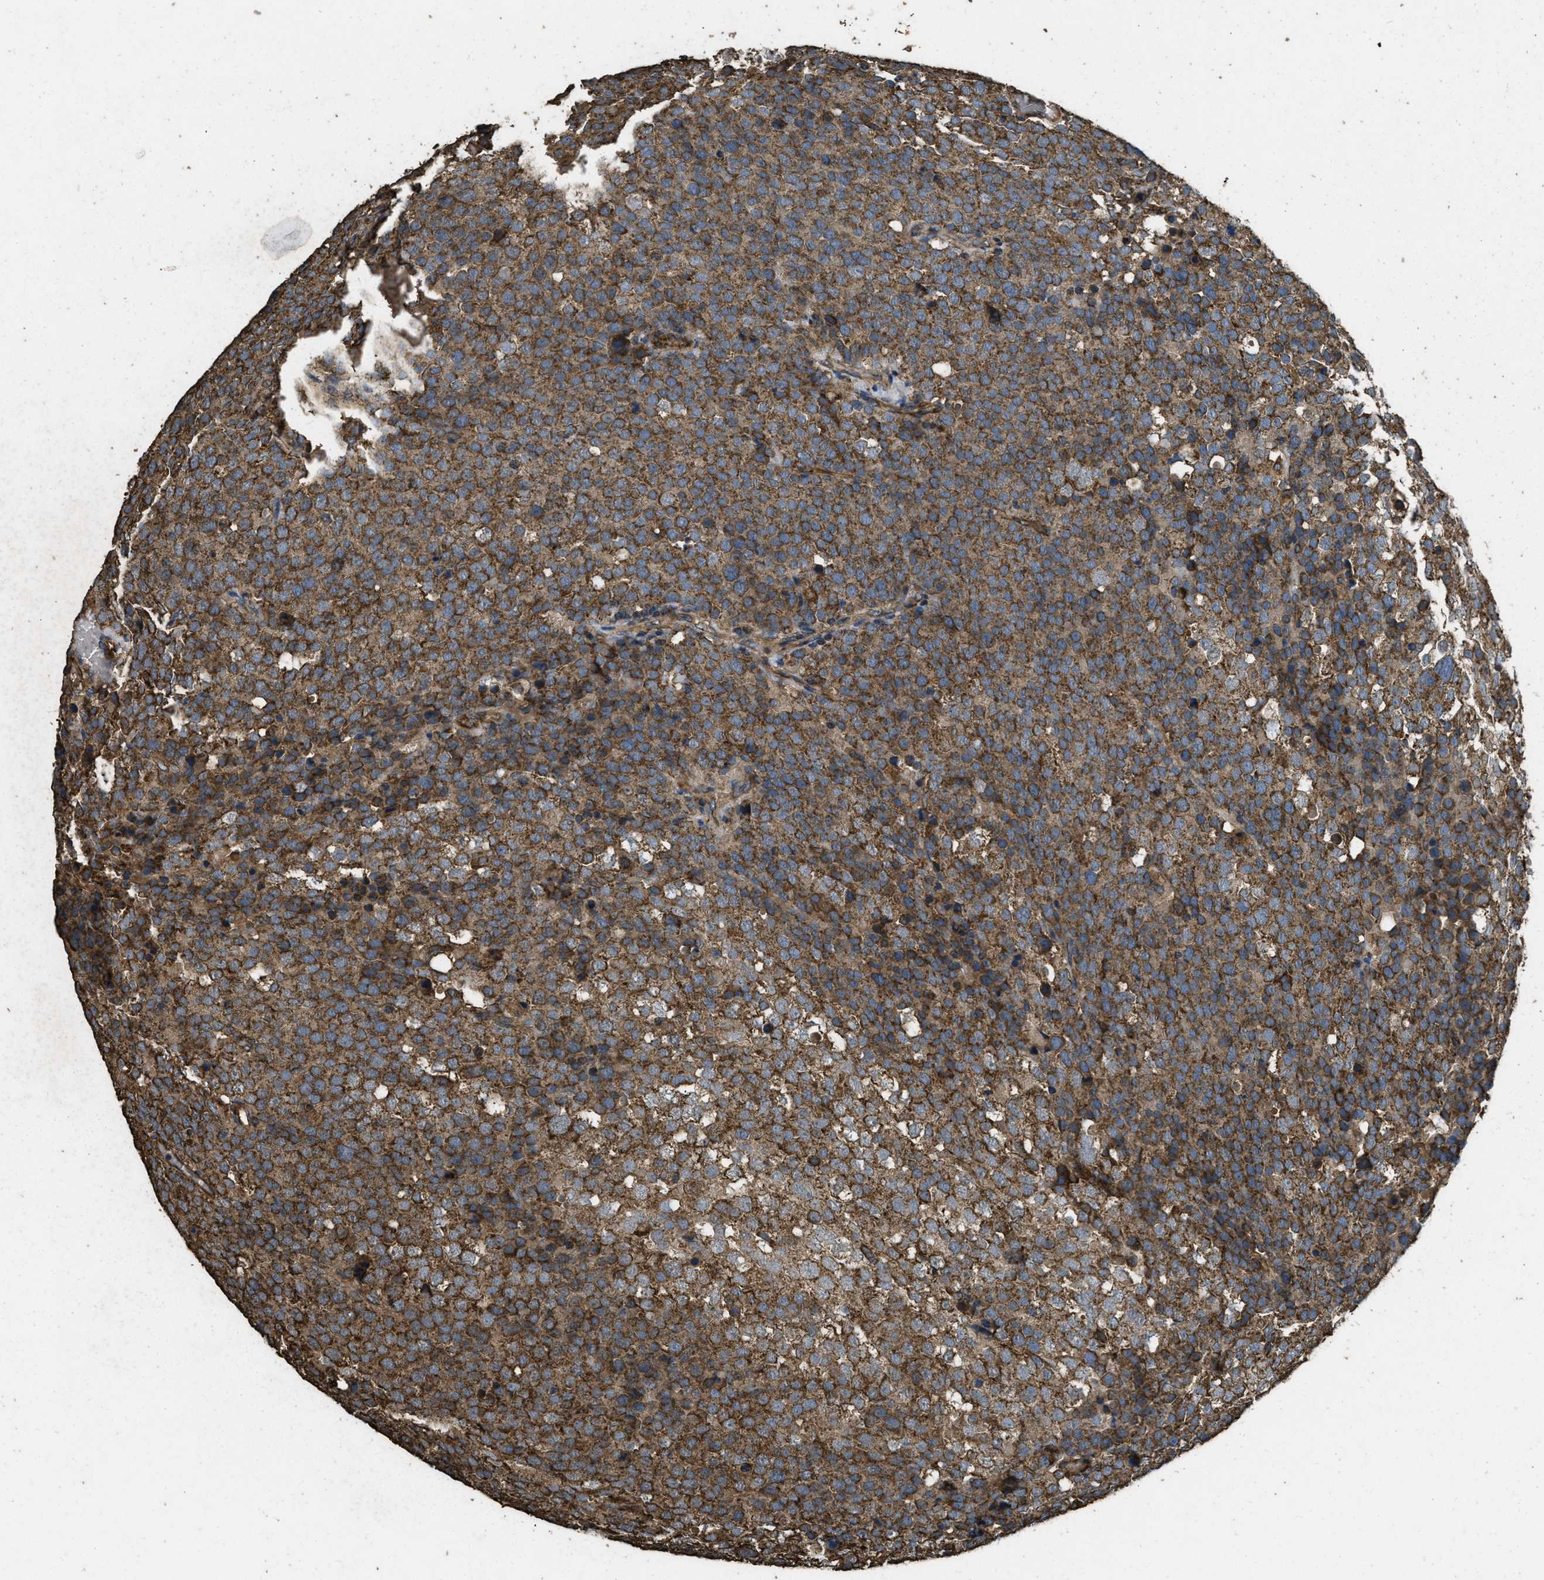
{"staining": {"intensity": "strong", "quantity": ">75%", "location": "cytoplasmic/membranous"}, "tissue": "testis cancer", "cell_type": "Tumor cells", "image_type": "cancer", "snomed": [{"axis": "morphology", "description": "Seminoma, NOS"}, {"axis": "topography", "description": "Testis"}], "caption": "This image reveals IHC staining of human testis cancer (seminoma), with high strong cytoplasmic/membranous staining in about >75% of tumor cells.", "gene": "CYRIA", "patient": {"sex": "male", "age": 71}}